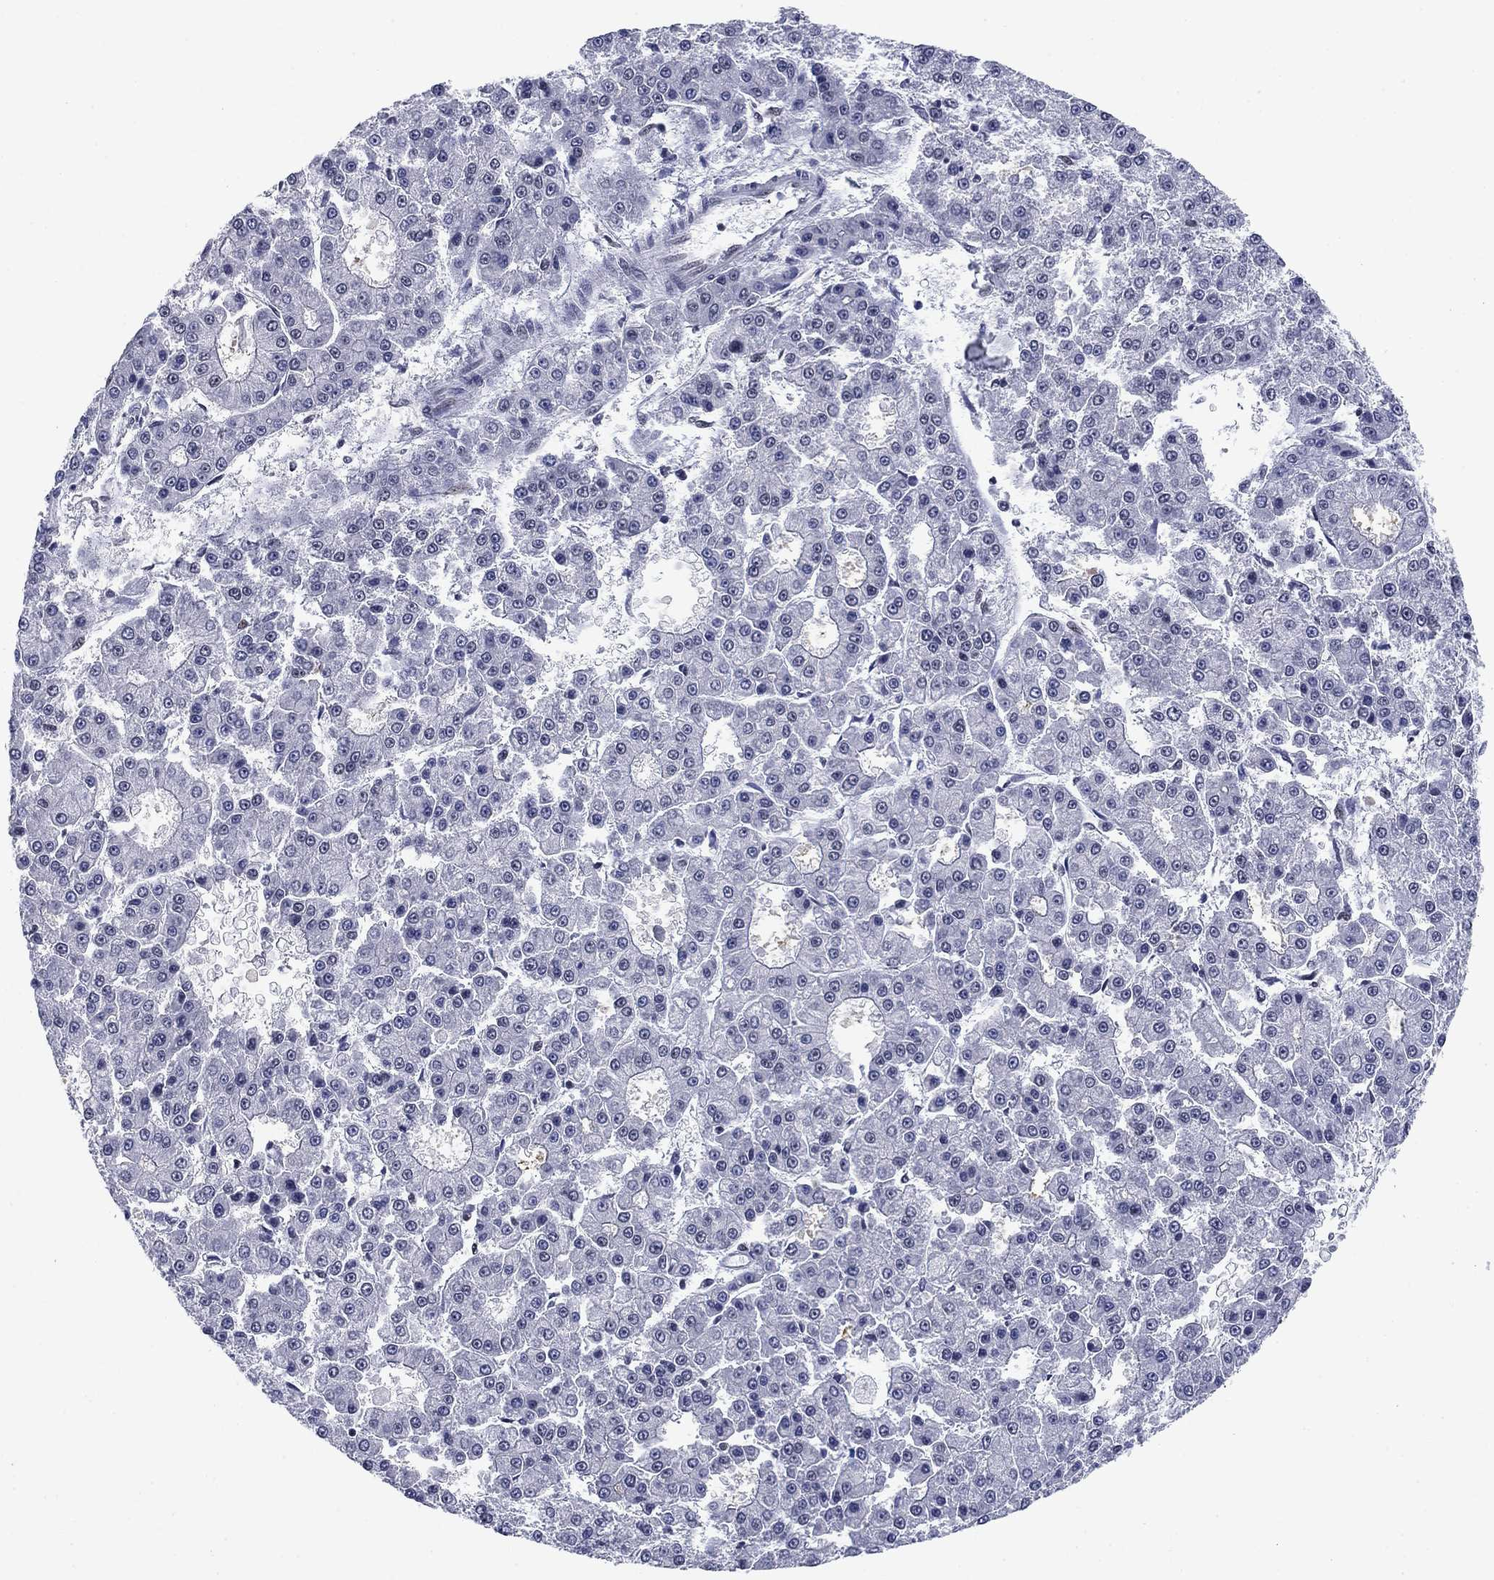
{"staining": {"intensity": "negative", "quantity": "none", "location": "none"}, "tissue": "liver cancer", "cell_type": "Tumor cells", "image_type": "cancer", "snomed": [{"axis": "morphology", "description": "Carcinoma, Hepatocellular, NOS"}, {"axis": "topography", "description": "Liver"}], "caption": "Liver hepatocellular carcinoma was stained to show a protein in brown. There is no significant staining in tumor cells.", "gene": "RPRD1B", "patient": {"sex": "male", "age": 70}}